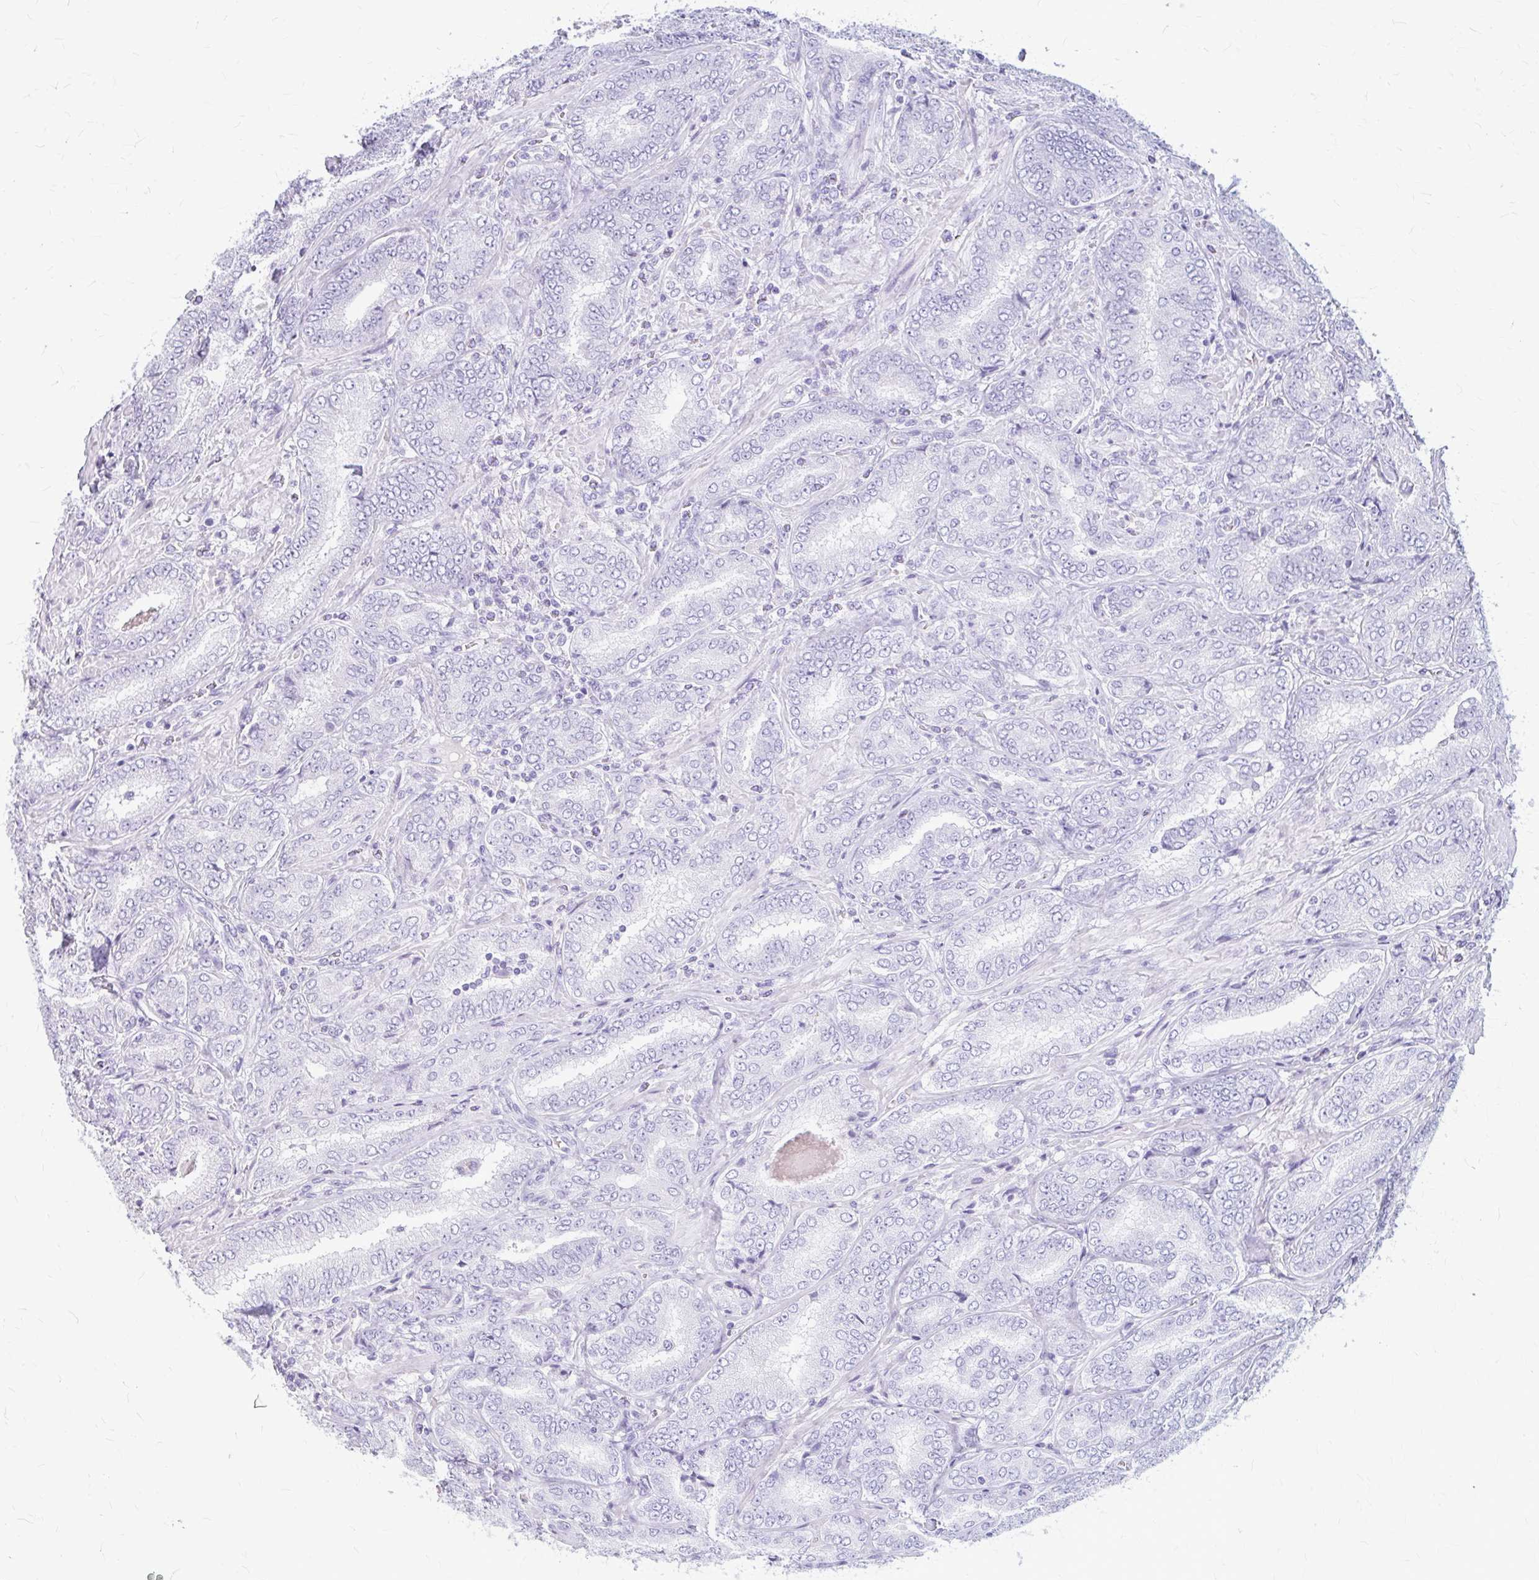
{"staining": {"intensity": "negative", "quantity": "none", "location": "none"}, "tissue": "prostate cancer", "cell_type": "Tumor cells", "image_type": "cancer", "snomed": [{"axis": "morphology", "description": "Adenocarcinoma, High grade"}, {"axis": "topography", "description": "Prostate"}], "caption": "There is no significant expression in tumor cells of prostate cancer (high-grade adenocarcinoma).", "gene": "KLHDC7A", "patient": {"sex": "male", "age": 72}}